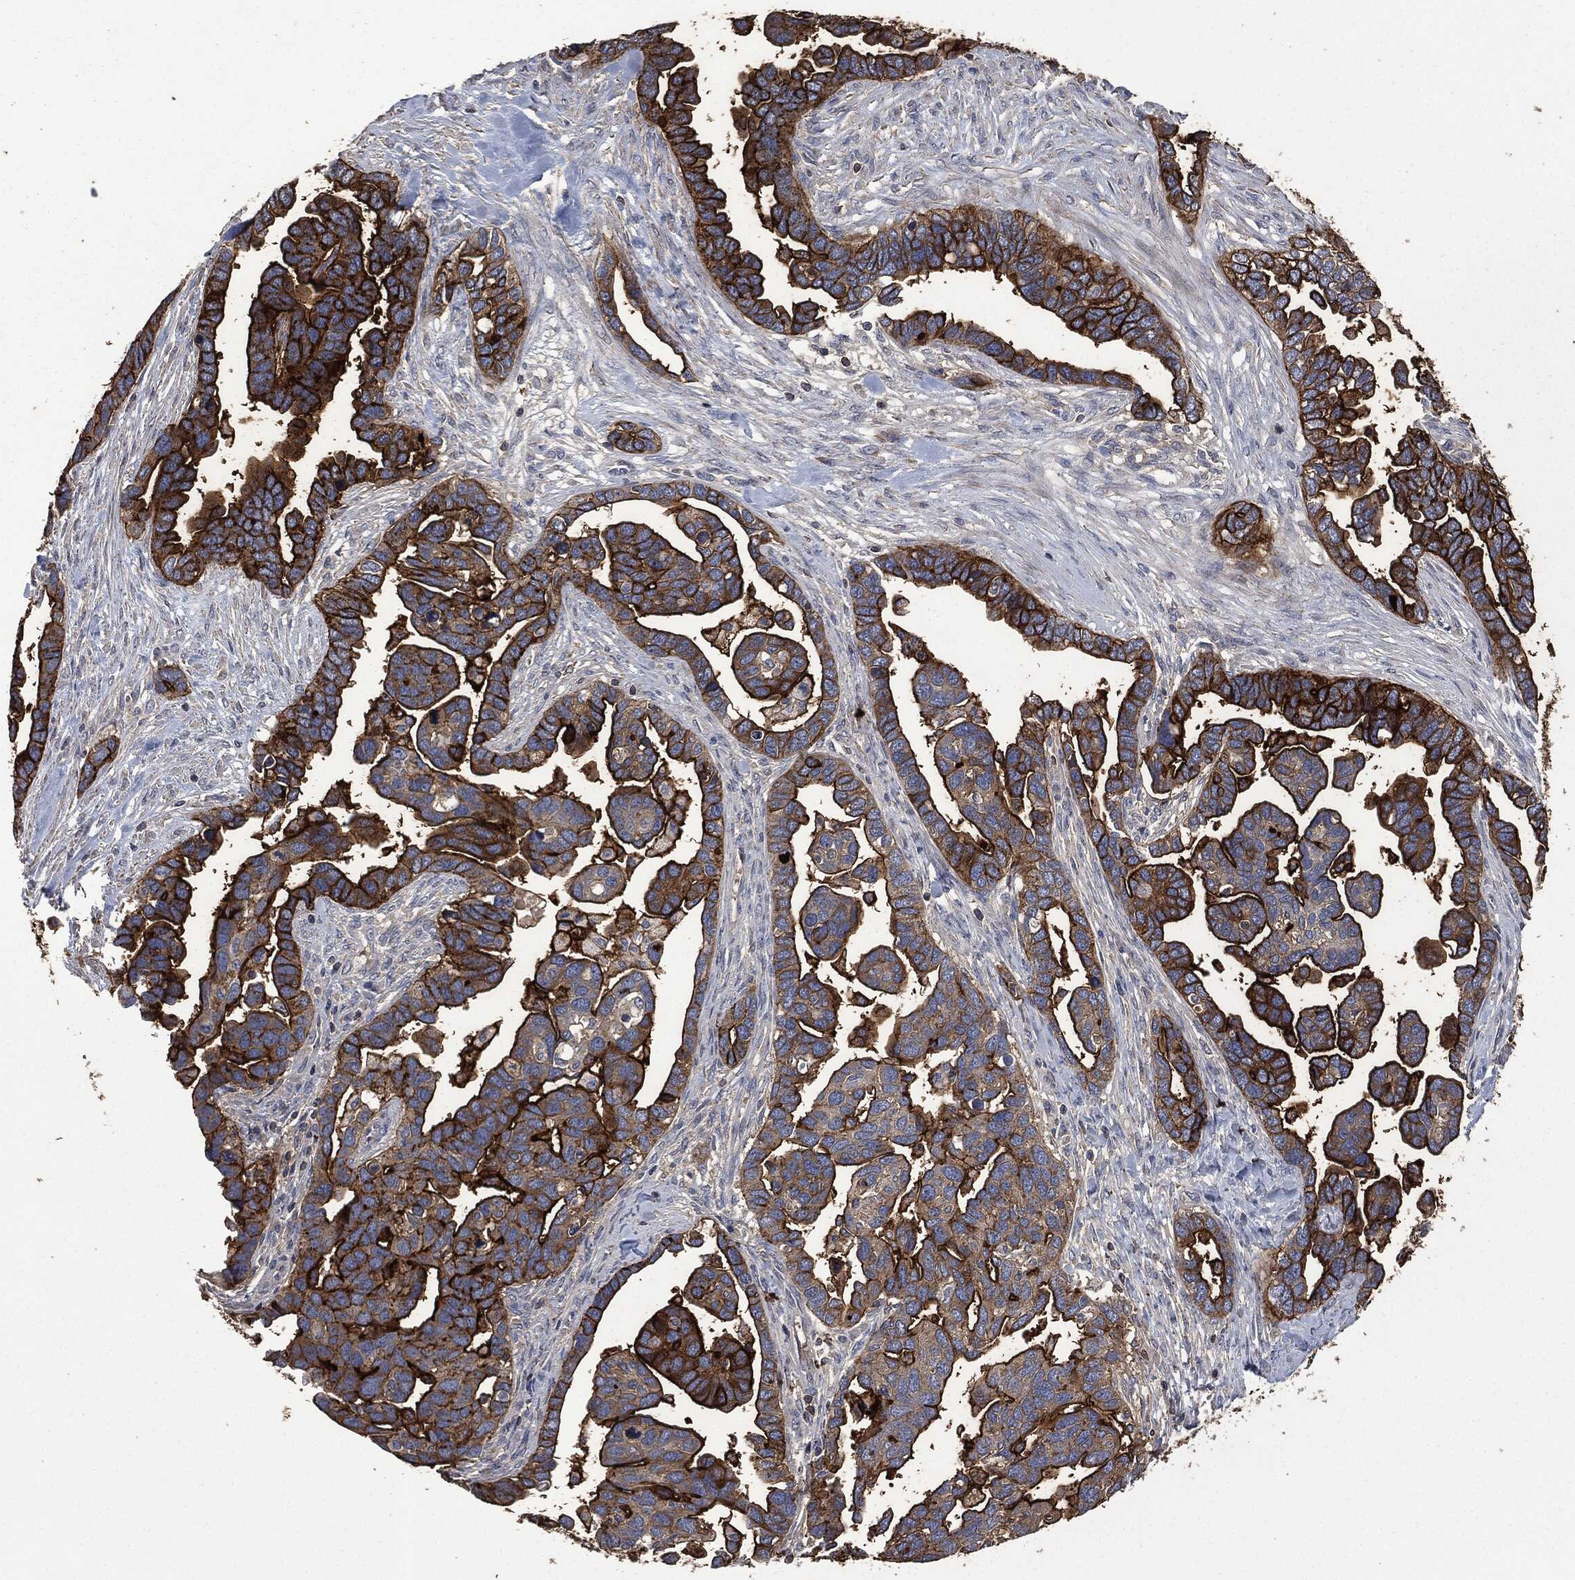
{"staining": {"intensity": "strong", "quantity": "25%-75%", "location": "cytoplasmic/membranous"}, "tissue": "ovarian cancer", "cell_type": "Tumor cells", "image_type": "cancer", "snomed": [{"axis": "morphology", "description": "Cystadenocarcinoma, serous, NOS"}, {"axis": "topography", "description": "Ovary"}], "caption": "Strong cytoplasmic/membranous positivity is identified in approximately 25%-75% of tumor cells in ovarian serous cystadenocarcinoma. (IHC, brightfield microscopy, high magnification).", "gene": "MSLN", "patient": {"sex": "female", "age": 54}}